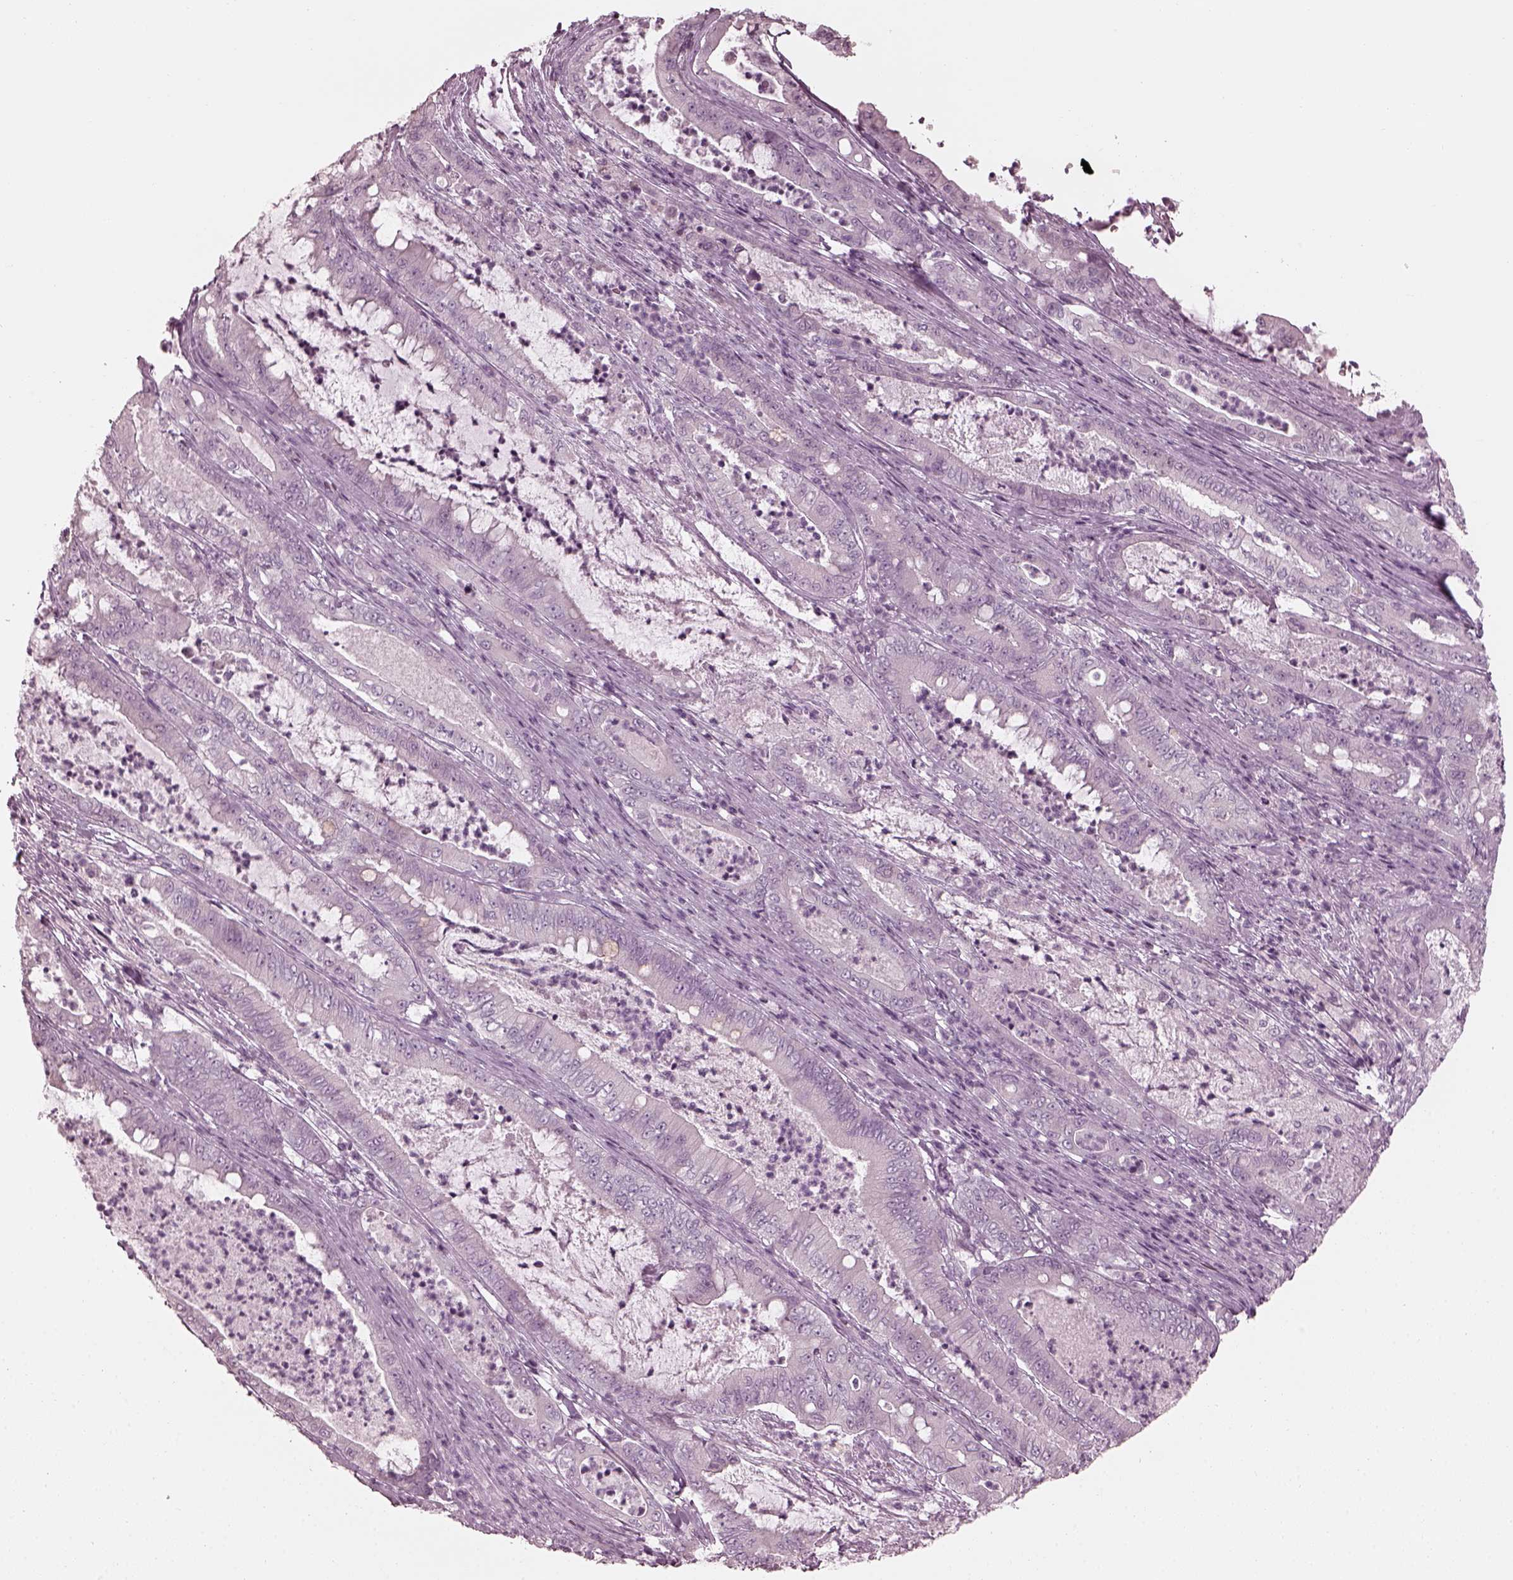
{"staining": {"intensity": "negative", "quantity": "none", "location": "none"}, "tissue": "pancreatic cancer", "cell_type": "Tumor cells", "image_type": "cancer", "snomed": [{"axis": "morphology", "description": "Adenocarcinoma, NOS"}, {"axis": "topography", "description": "Pancreas"}], "caption": "An image of adenocarcinoma (pancreatic) stained for a protein displays no brown staining in tumor cells. Brightfield microscopy of immunohistochemistry (IHC) stained with DAB (3,3'-diaminobenzidine) (brown) and hematoxylin (blue), captured at high magnification.", "gene": "SAXO2", "patient": {"sex": "male", "age": 71}}